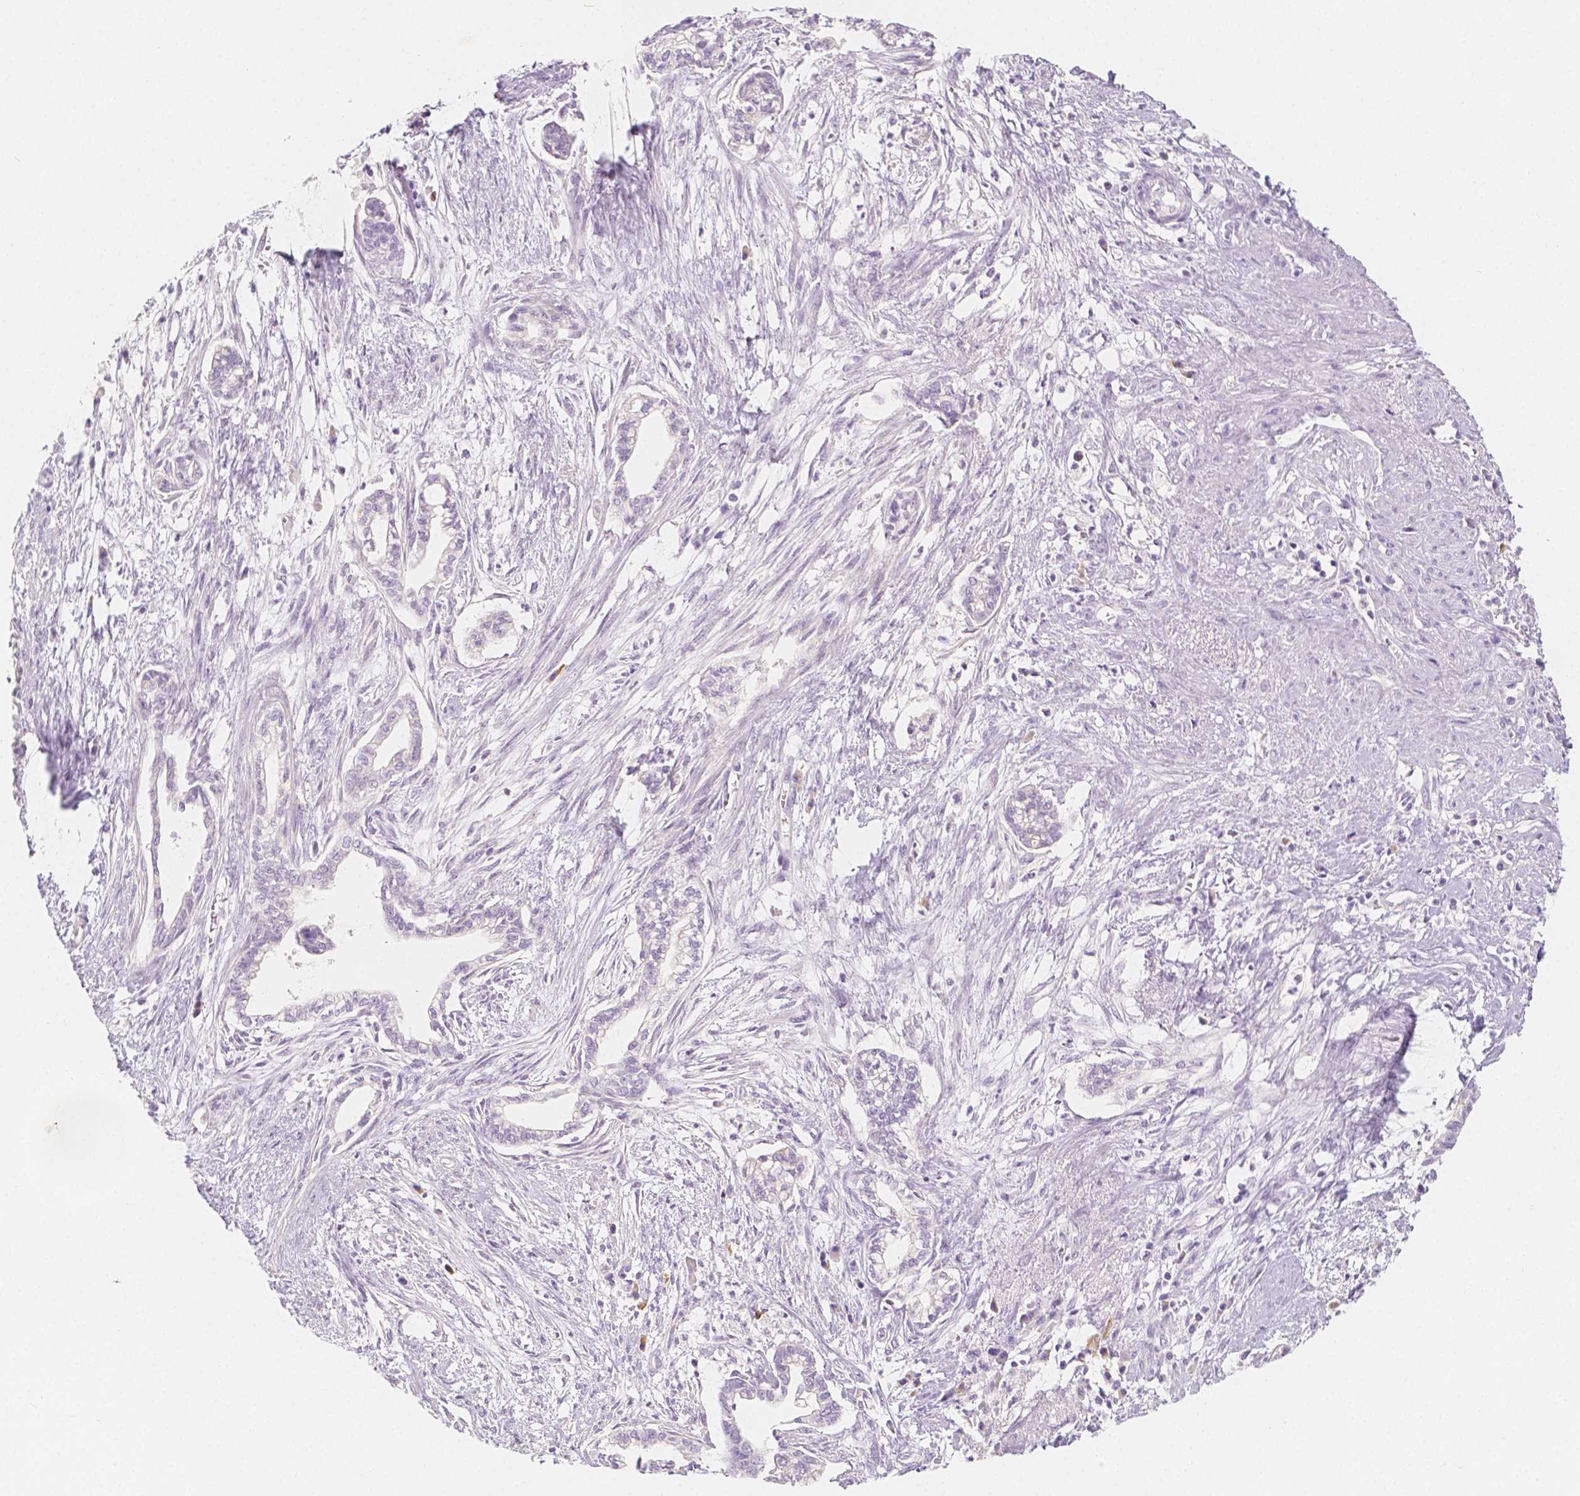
{"staining": {"intensity": "negative", "quantity": "none", "location": "none"}, "tissue": "cervical cancer", "cell_type": "Tumor cells", "image_type": "cancer", "snomed": [{"axis": "morphology", "description": "Adenocarcinoma, NOS"}, {"axis": "topography", "description": "Cervix"}], "caption": "IHC micrograph of neoplastic tissue: human cervical adenocarcinoma stained with DAB reveals no significant protein staining in tumor cells. The staining is performed using DAB brown chromogen with nuclei counter-stained in using hematoxylin.", "gene": "BATF", "patient": {"sex": "female", "age": 62}}